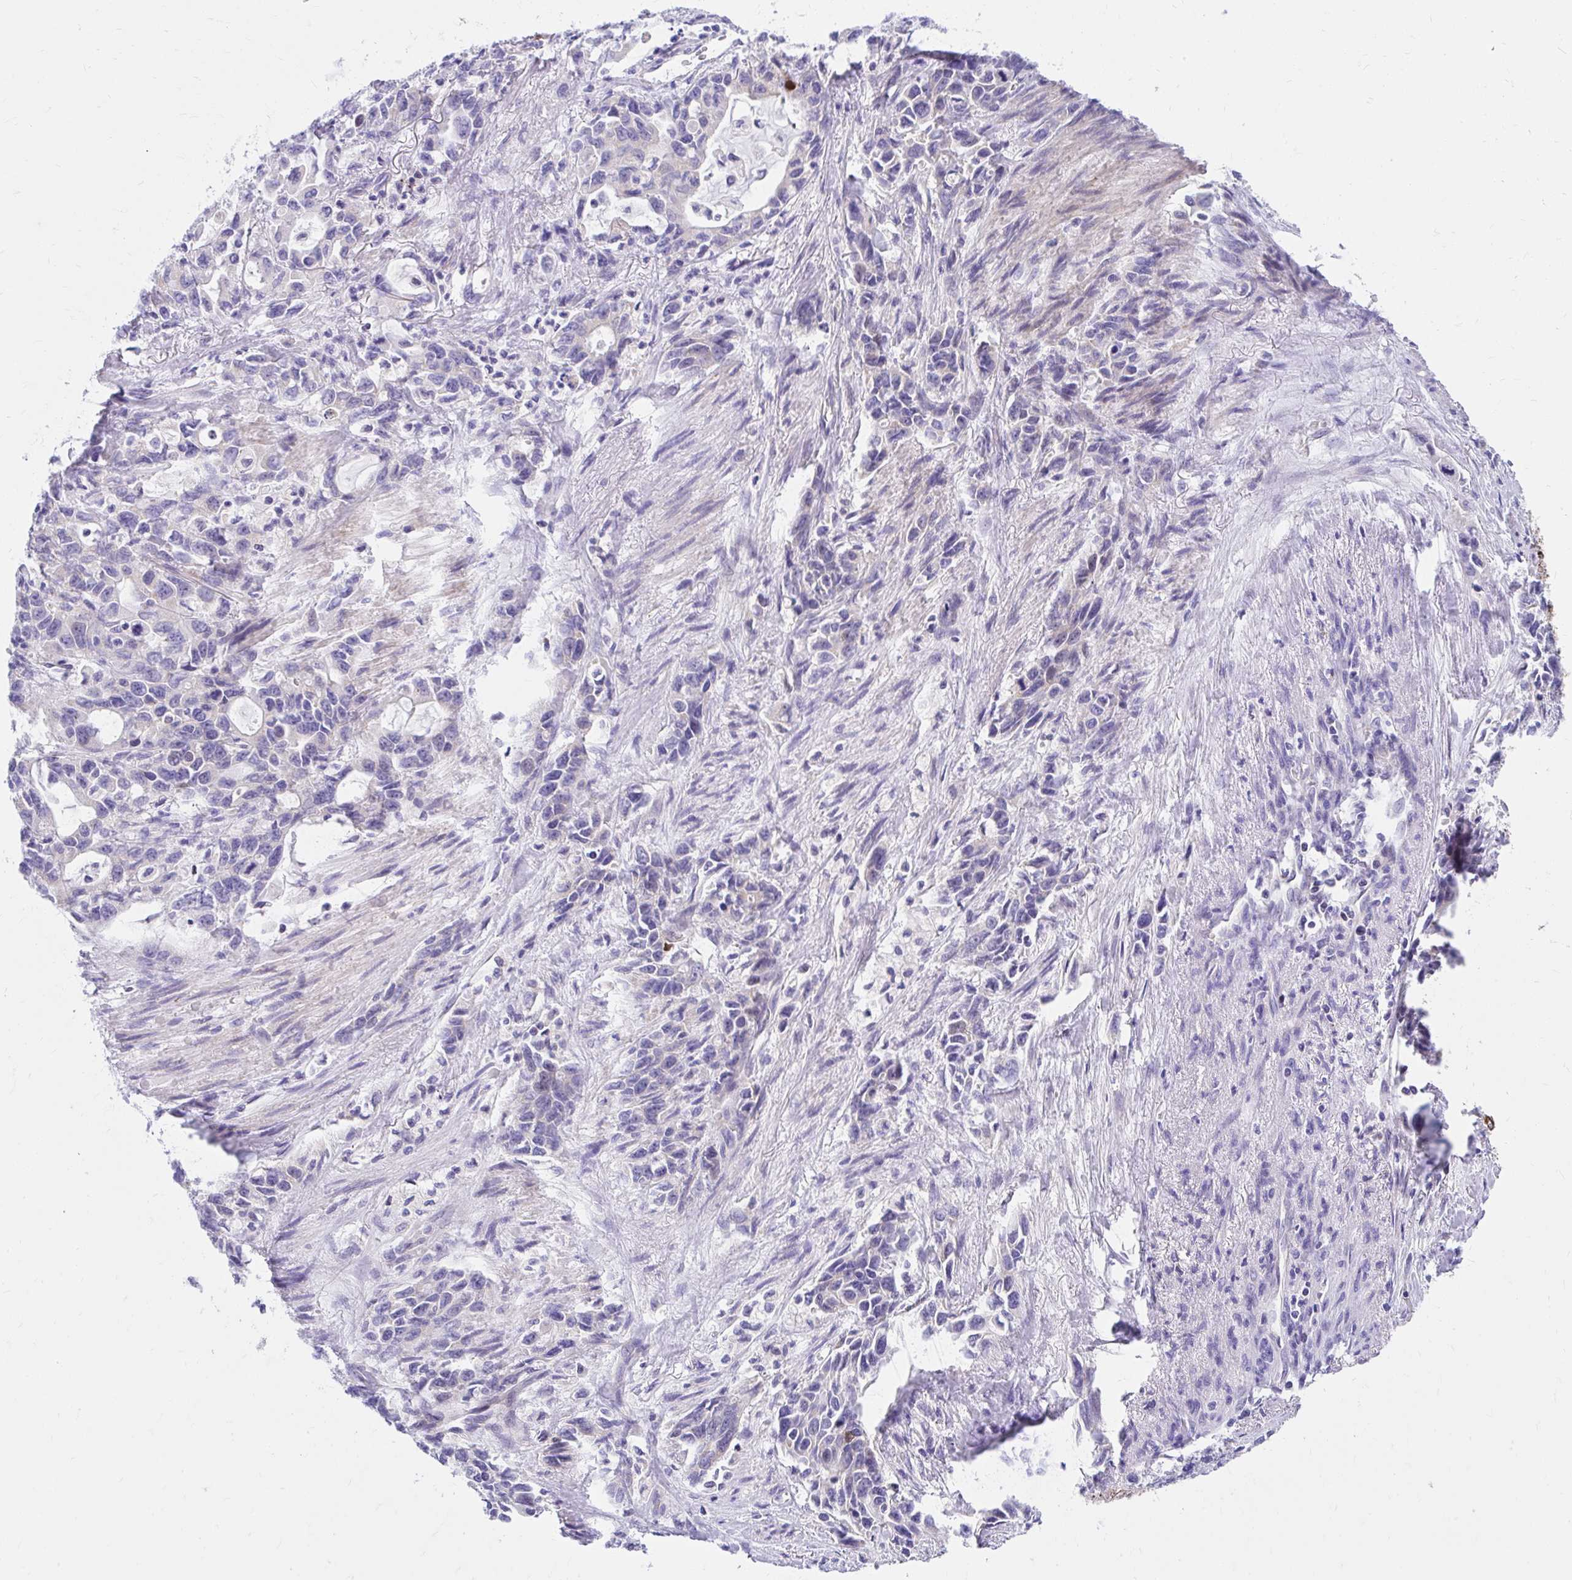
{"staining": {"intensity": "negative", "quantity": "none", "location": "none"}, "tissue": "stomach cancer", "cell_type": "Tumor cells", "image_type": "cancer", "snomed": [{"axis": "morphology", "description": "Adenocarcinoma, NOS"}, {"axis": "topography", "description": "Stomach, upper"}], "caption": "This is an IHC histopathology image of human adenocarcinoma (stomach). There is no positivity in tumor cells.", "gene": "IL37", "patient": {"sex": "male", "age": 85}}